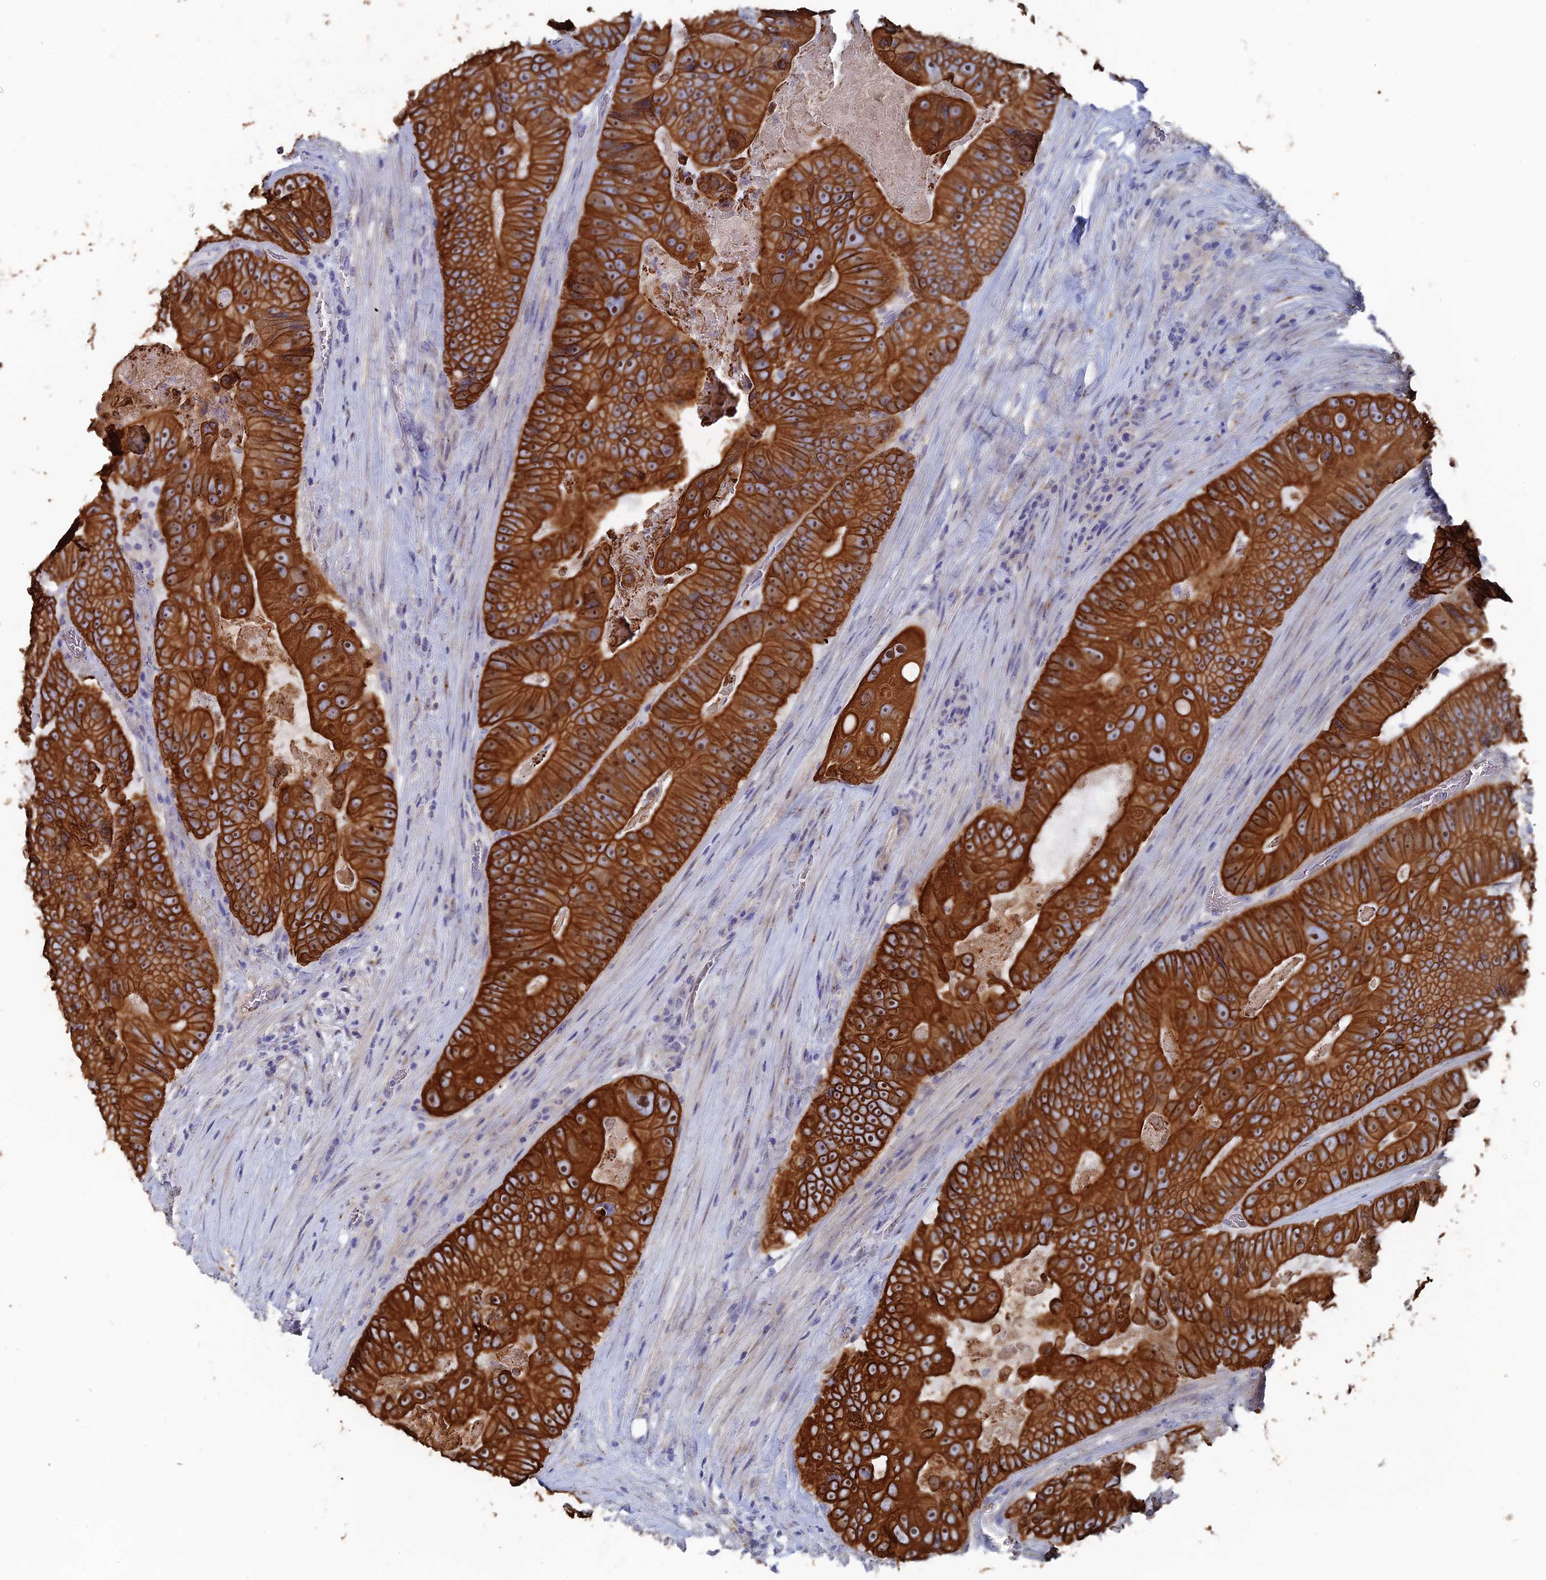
{"staining": {"intensity": "strong", "quantity": ">75%", "location": "cytoplasmic/membranous"}, "tissue": "colorectal cancer", "cell_type": "Tumor cells", "image_type": "cancer", "snomed": [{"axis": "morphology", "description": "Adenocarcinoma, NOS"}, {"axis": "topography", "description": "Colon"}], "caption": "Colorectal adenocarcinoma stained with immunohistochemistry displays strong cytoplasmic/membranous positivity in about >75% of tumor cells.", "gene": "SRFBP1", "patient": {"sex": "female", "age": 86}}